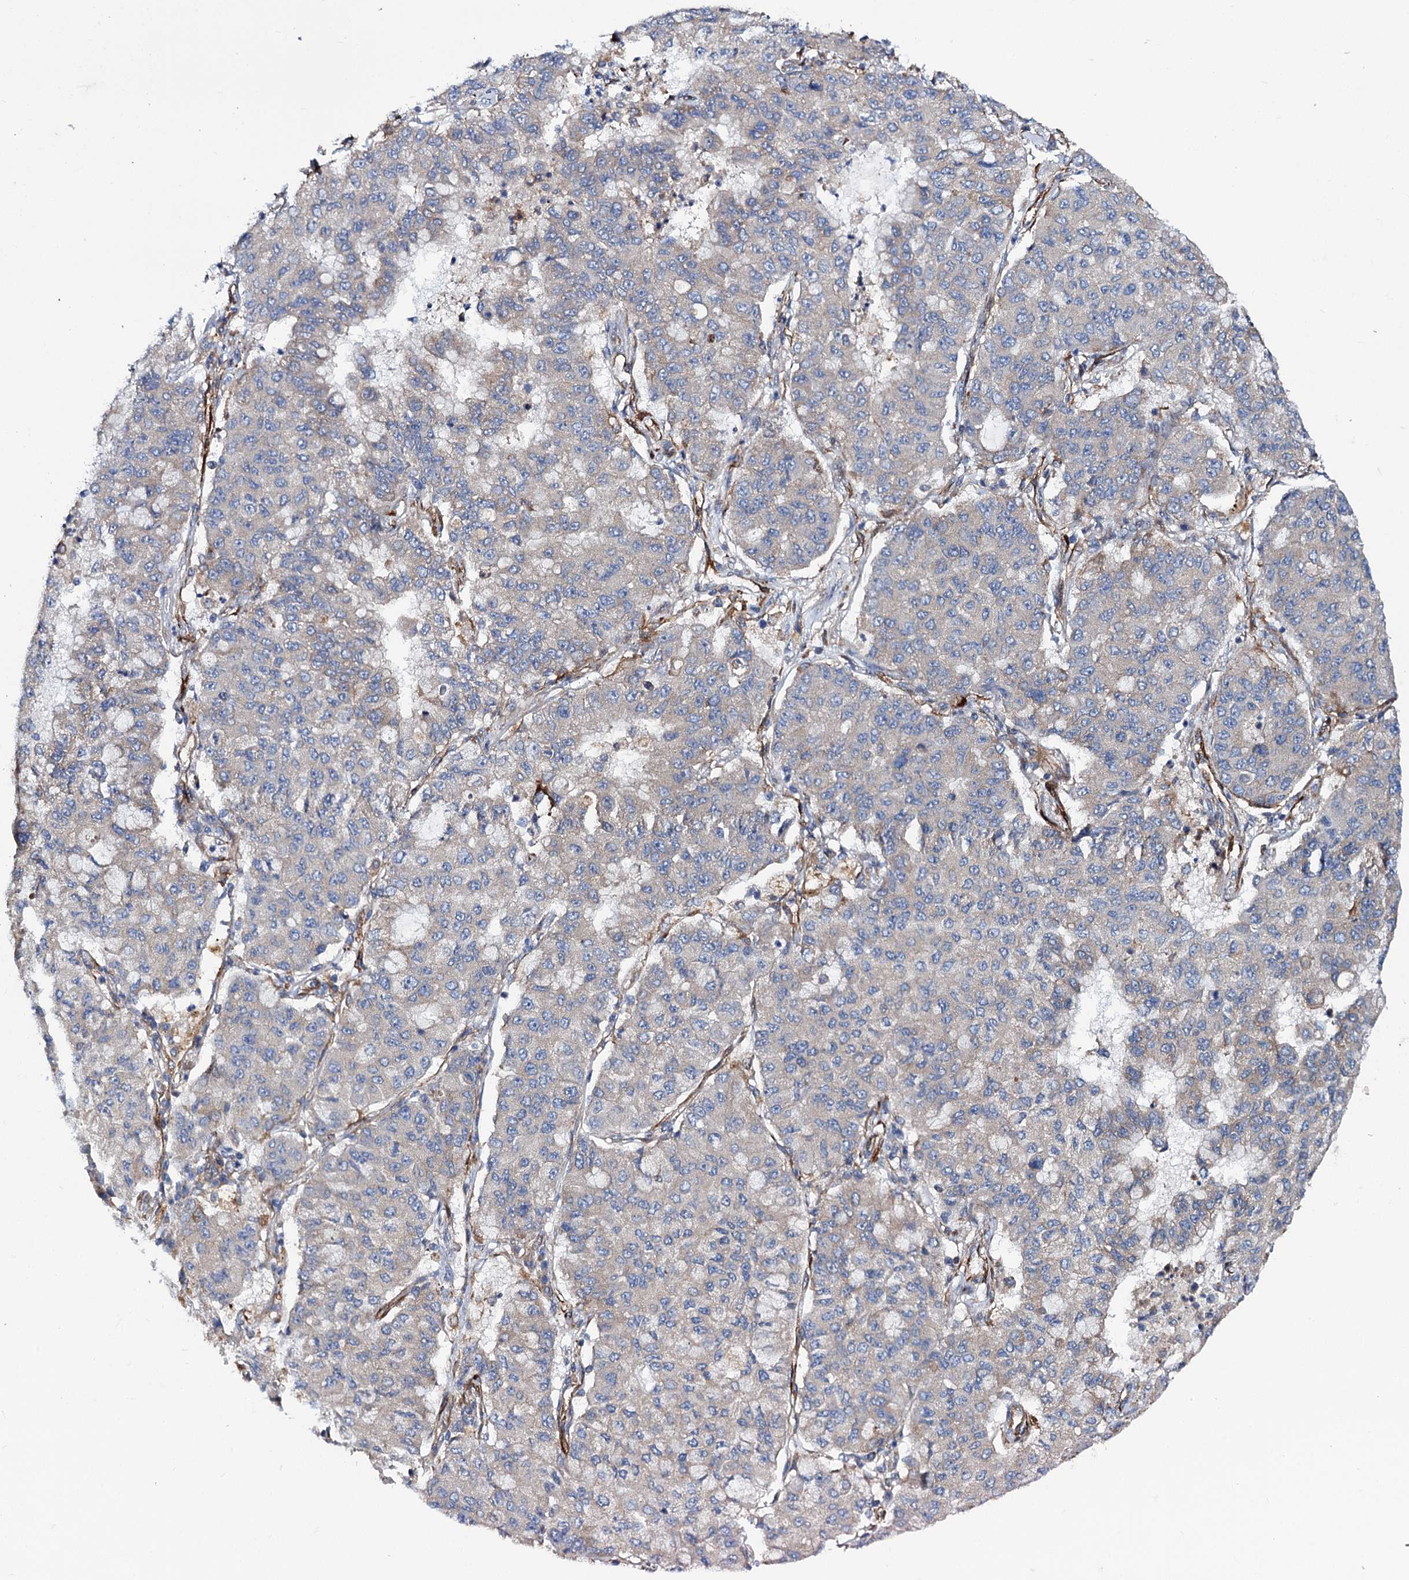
{"staining": {"intensity": "negative", "quantity": "none", "location": "none"}, "tissue": "lung cancer", "cell_type": "Tumor cells", "image_type": "cancer", "snomed": [{"axis": "morphology", "description": "Squamous cell carcinoma, NOS"}, {"axis": "topography", "description": "Lung"}], "caption": "High magnification brightfield microscopy of lung squamous cell carcinoma stained with DAB (brown) and counterstained with hematoxylin (blue): tumor cells show no significant staining. (Brightfield microscopy of DAB immunohistochemistry at high magnification).", "gene": "TRIM55", "patient": {"sex": "male", "age": 74}}